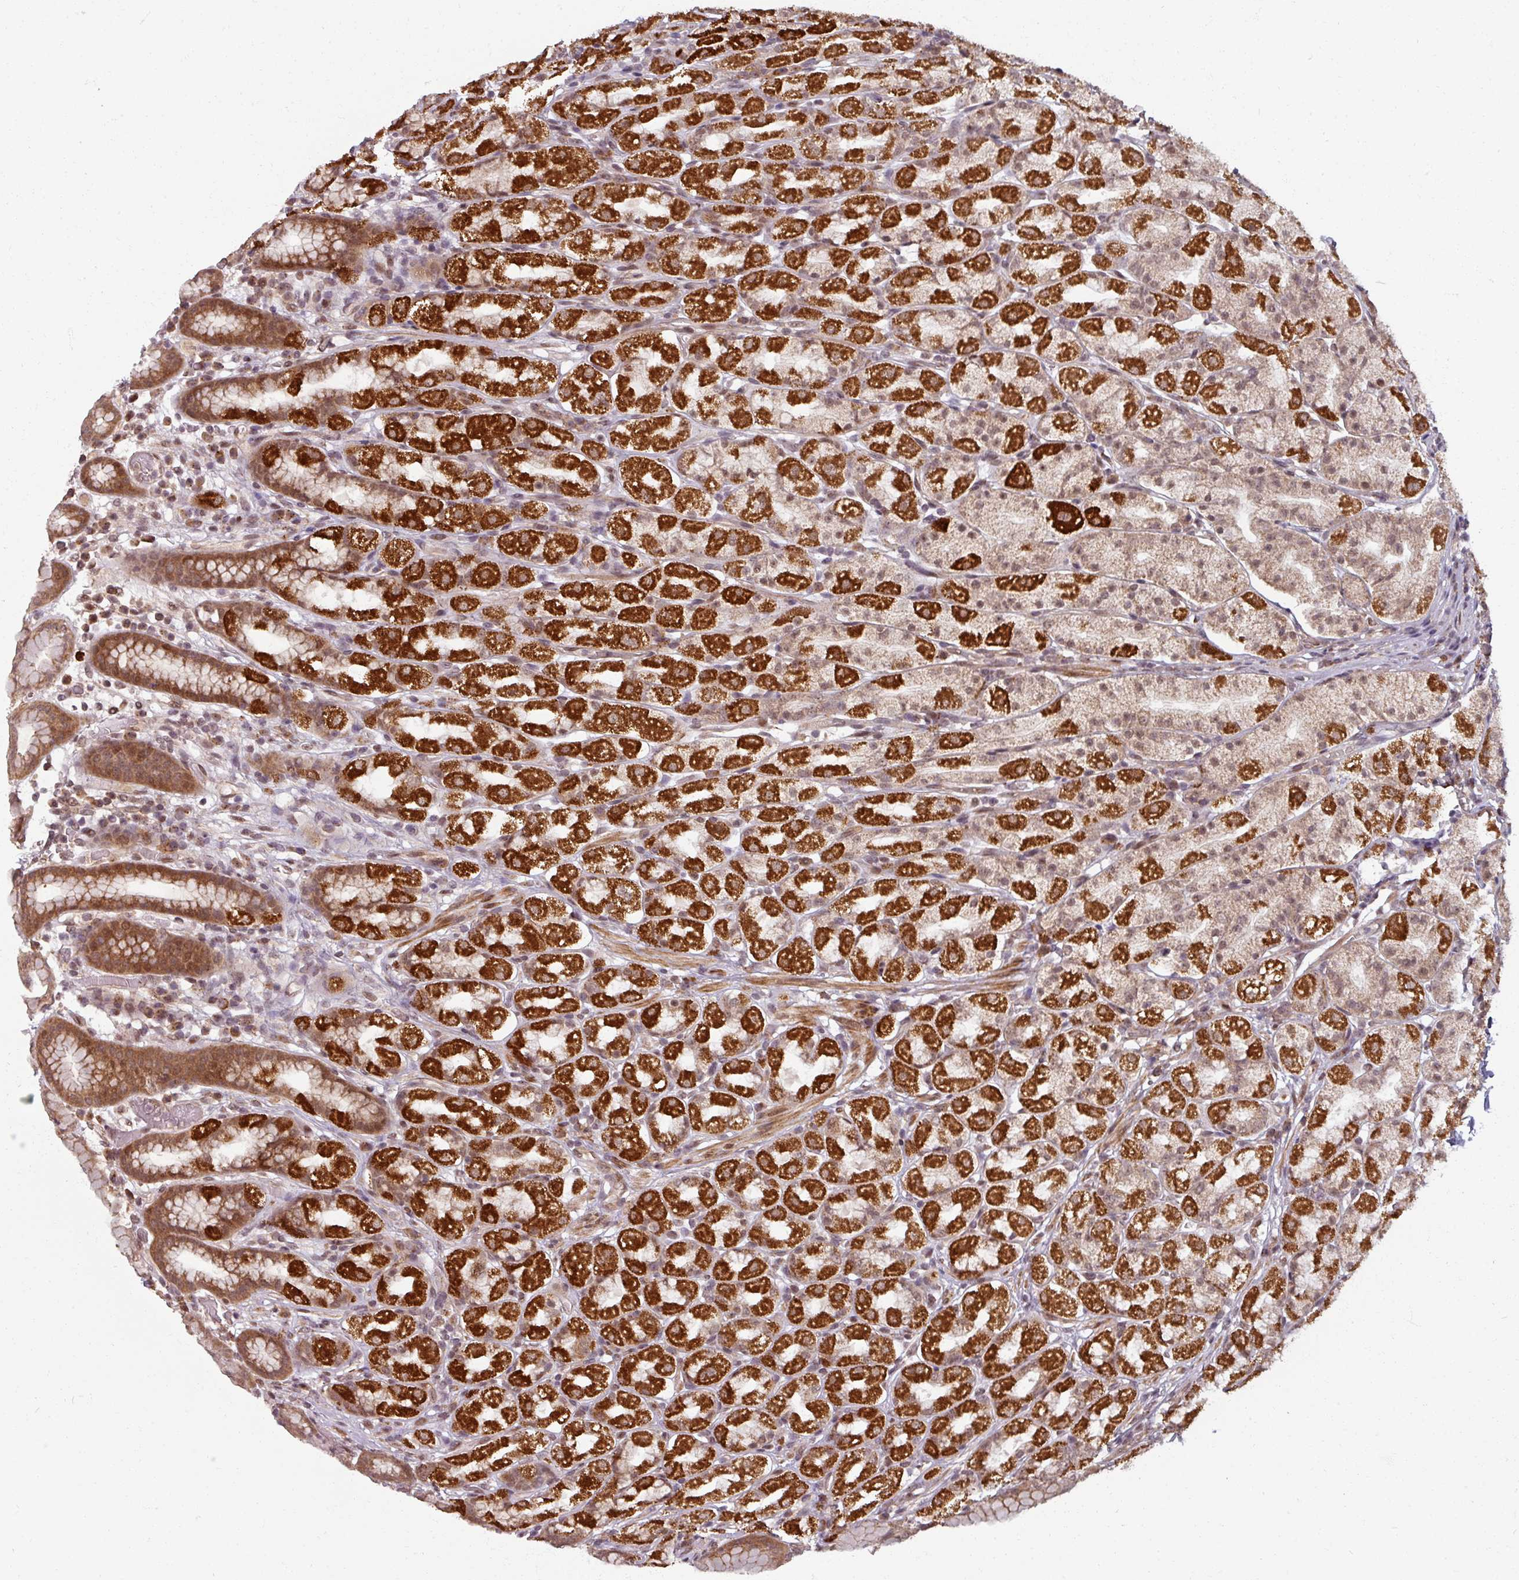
{"staining": {"intensity": "strong", "quantity": ">75%", "location": "cytoplasmic/membranous,nuclear"}, "tissue": "stomach", "cell_type": "Glandular cells", "image_type": "normal", "snomed": [{"axis": "morphology", "description": "Normal tissue, NOS"}, {"axis": "topography", "description": "Stomach, upper"}, {"axis": "topography", "description": "Stomach"}], "caption": "Immunohistochemistry (IHC) image of normal stomach stained for a protein (brown), which reveals high levels of strong cytoplasmic/membranous,nuclear expression in approximately >75% of glandular cells.", "gene": "SWI5", "patient": {"sex": "male", "age": 68}}